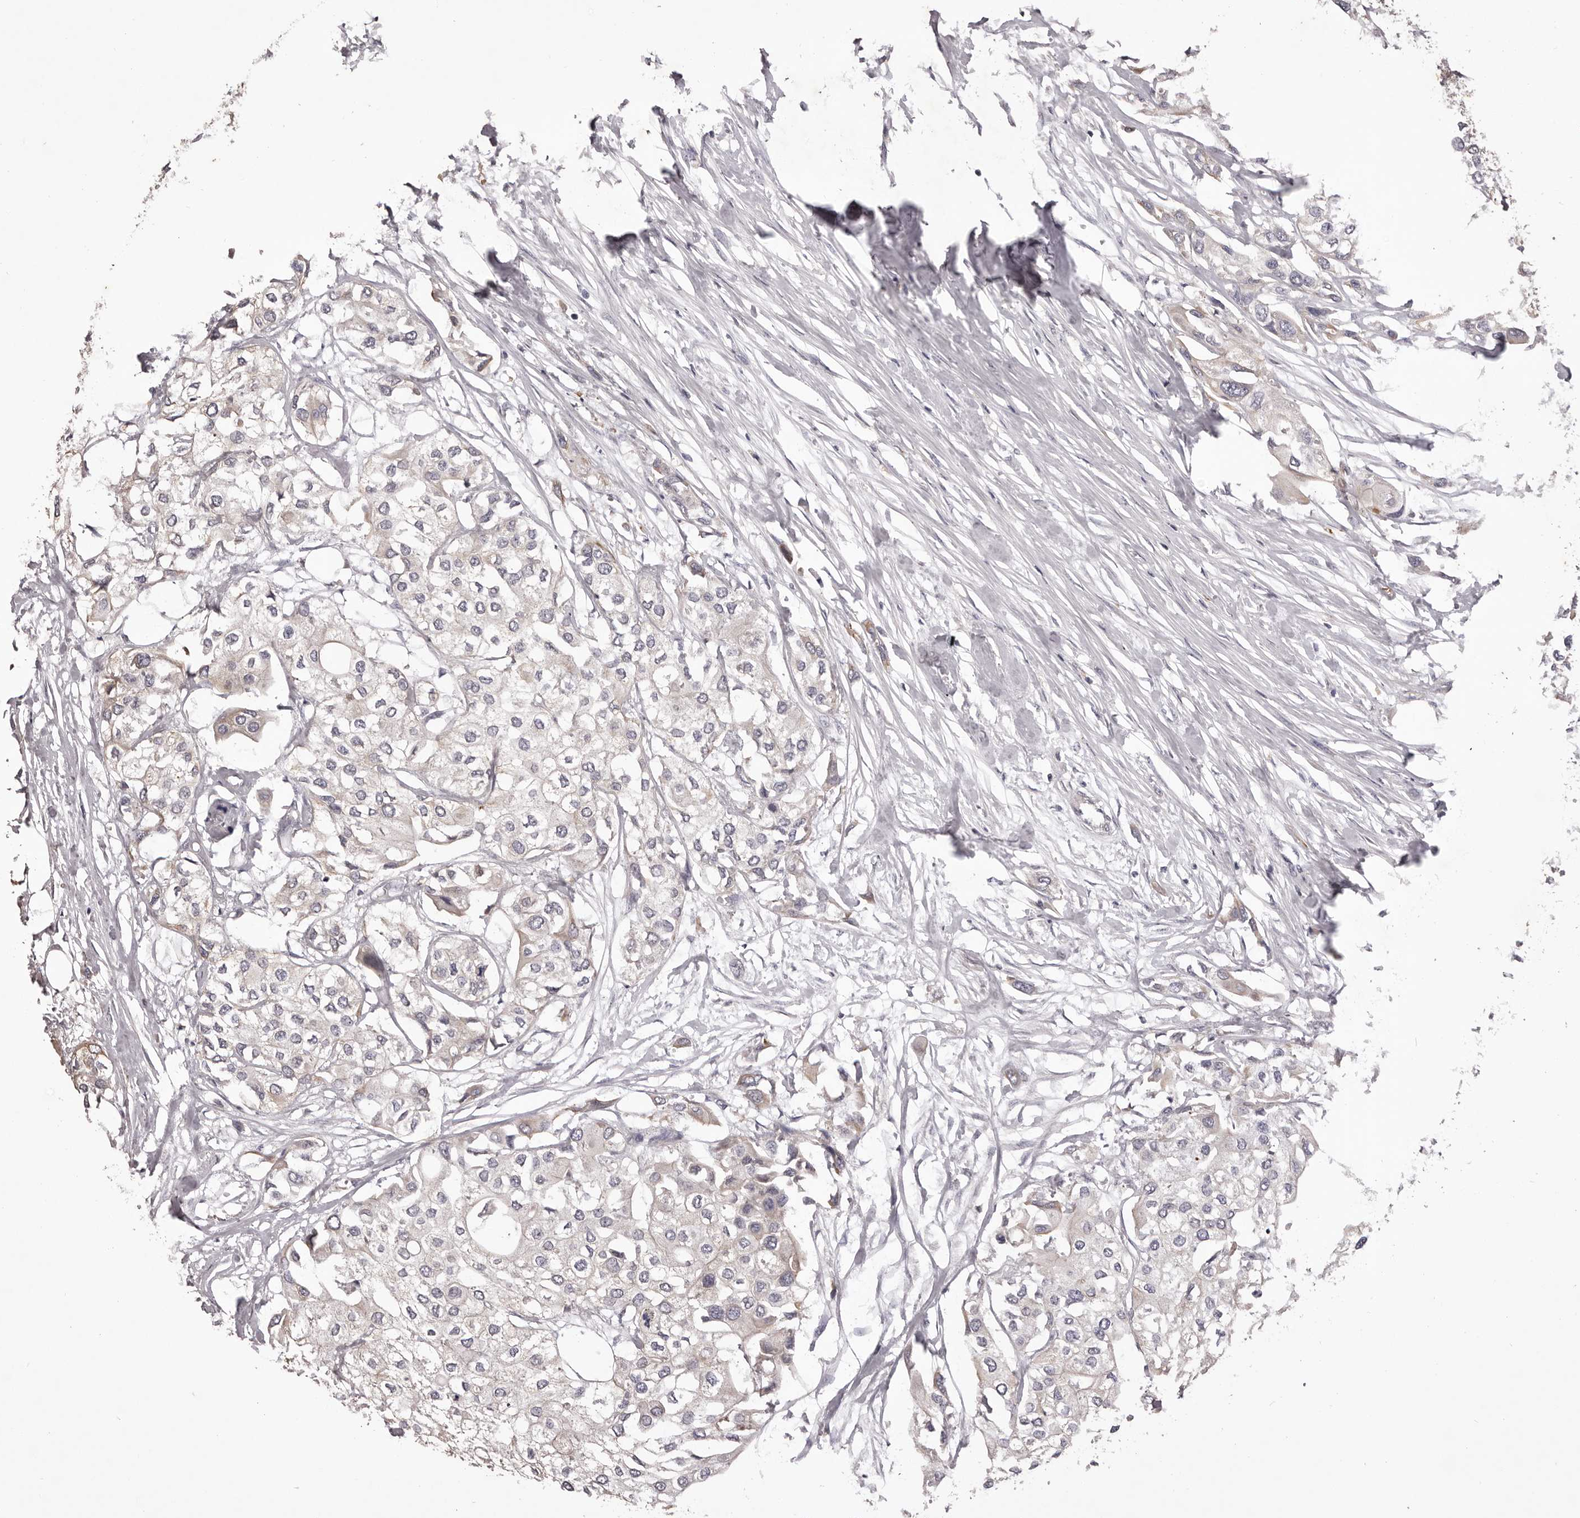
{"staining": {"intensity": "negative", "quantity": "none", "location": "none"}, "tissue": "urothelial cancer", "cell_type": "Tumor cells", "image_type": "cancer", "snomed": [{"axis": "morphology", "description": "Urothelial carcinoma, High grade"}, {"axis": "topography", "description": "Urinary bladder"}], "caption": "The micrograph exhibits no staining of tumor cells in urothelial cancer. (Immunohistochemistry (ihc), brightfield microscopy, high magnification).", "gene": "PNRC1", "patient": {"sex": "male", "age": 64}}